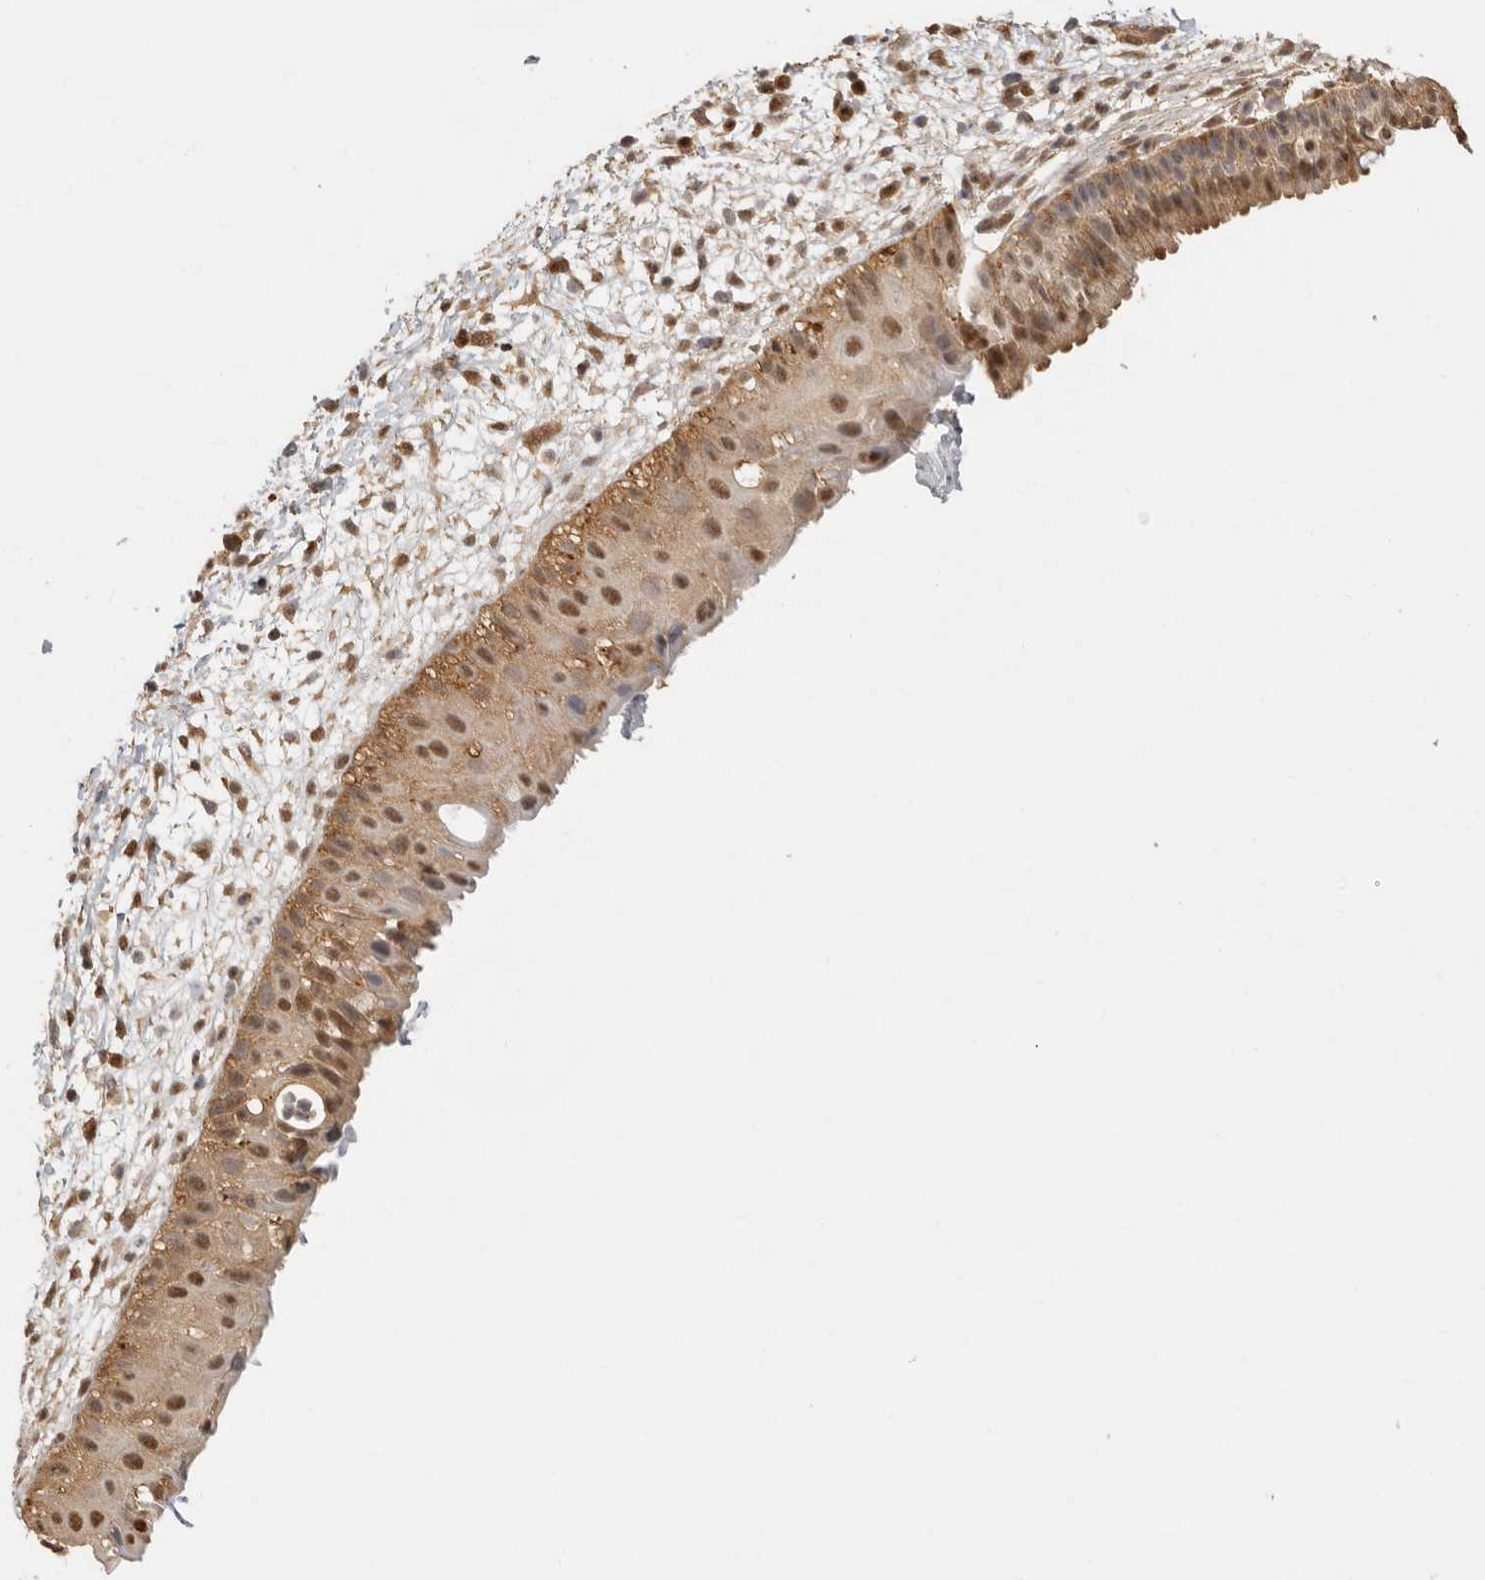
{"staining": {"intensity": "moderate", "quantity": ">75%", "location": "cytoplasmic/membranous,nuclear"}, "tissue": "nasopharynx", "cell_type": "Respiratory epithelial cells", "image_type": "normal", "snomed": [{"axis": "morphology", "description": "Normal tissue, NOS"}, {"axis": "topography", "description": "Nasopharynx"}], "caption": "IHC micrograph of normal nasopharynx: human nasopharynx stained using immunohistochemistry (IHC) reveals medium levels of moderate protein expression localized specifically in the cytoplasmic/membranous,nuclear of respiratory epithelial cells, appearing as a cytoplasmic/membranous,nuclear brown color.", "gene": "PSMA5", "patient": {"sex": "male", "age": 22}}